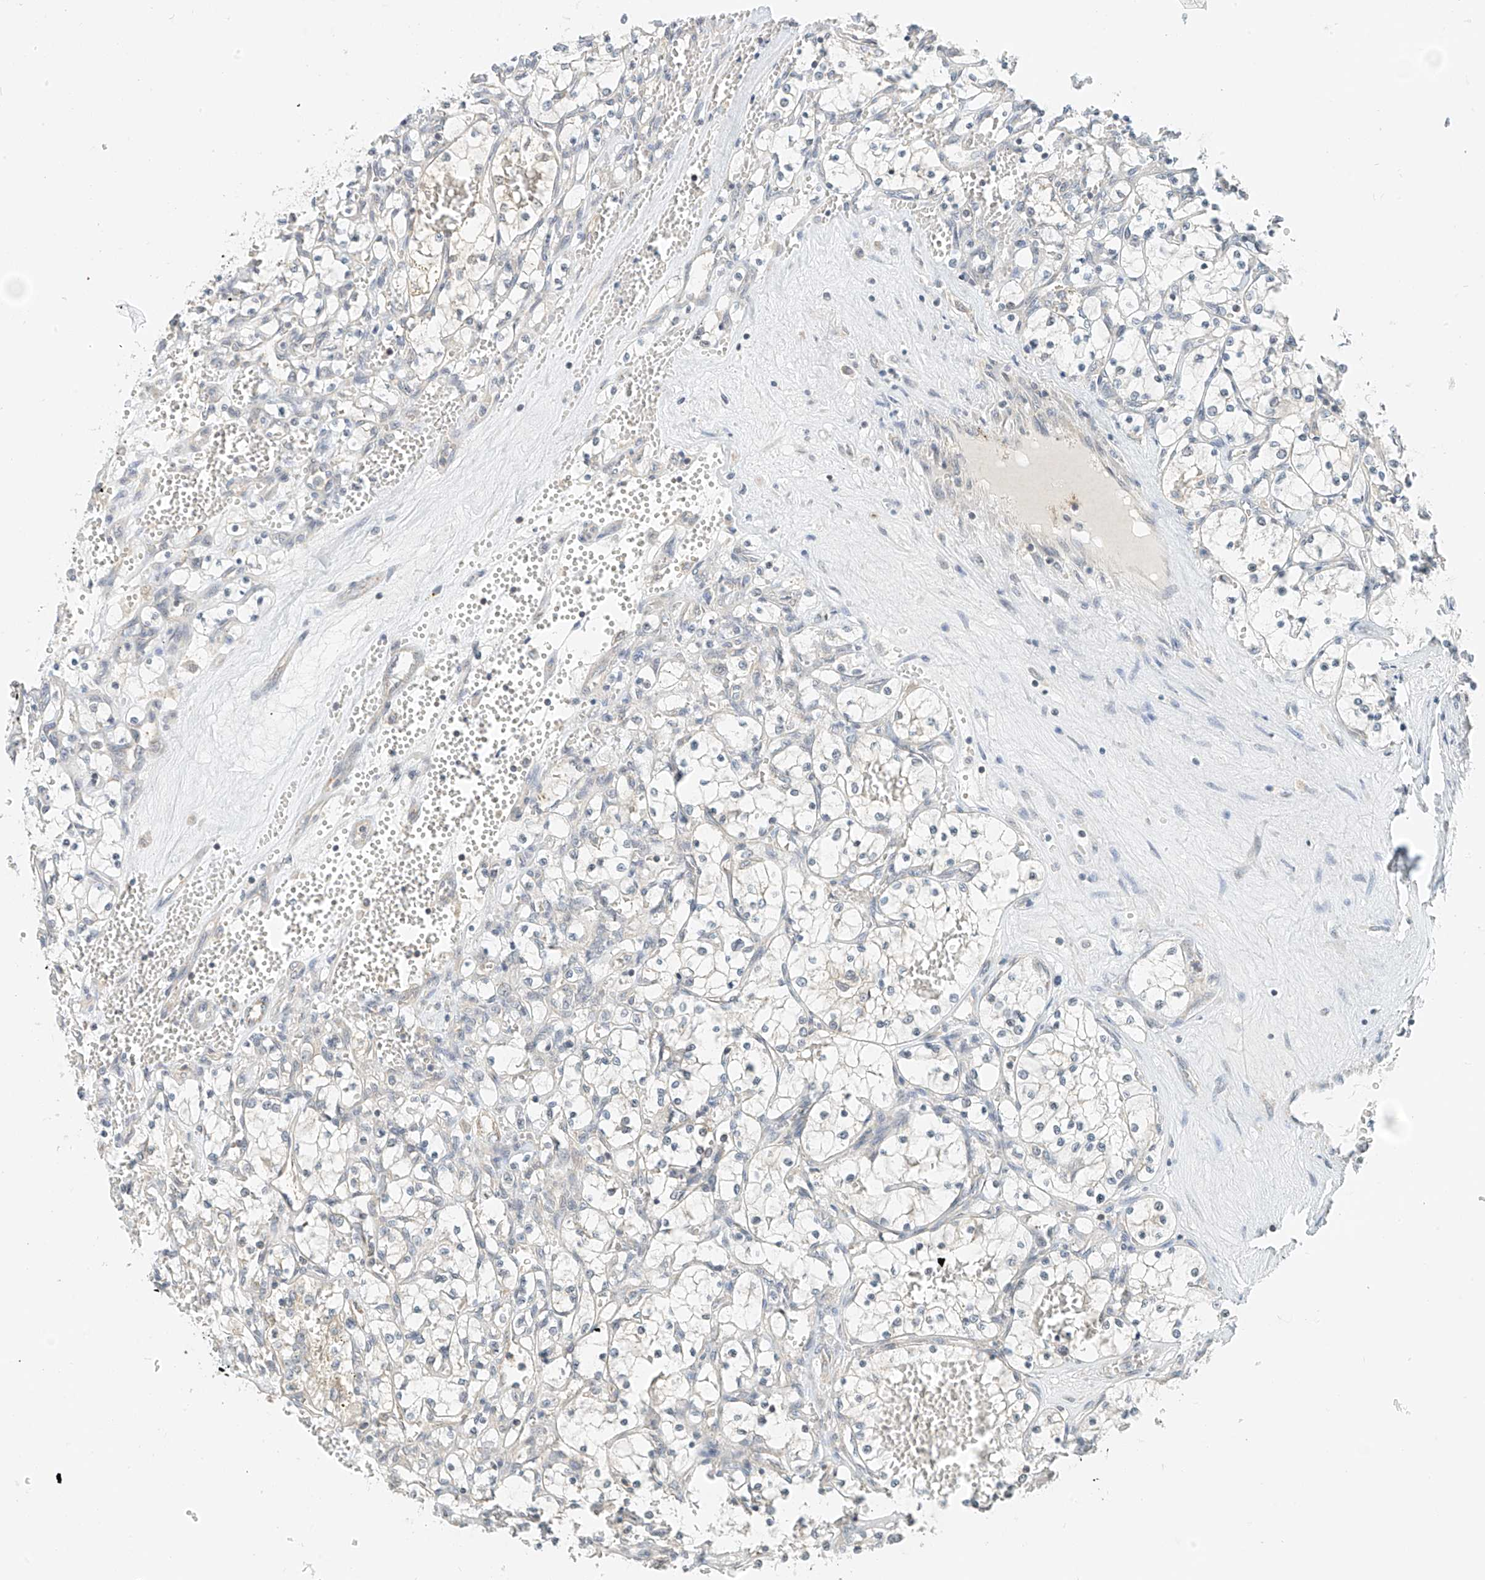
{"staining": {"intensity": "negative", "quantity": "none", "location": "none"}, "tissue": "renal cancer", "cell_type": "Tumor cells", "image_type": "cancer", "snomed": [{"axis": "morphology", "description": "Adenocarcinoma, NOS"}, {"axis": "topography", "description": "Kidney"}], "caption": "Immunohistochemical staining of human renal adenocarcinoma shows no significant expression in tumor cells. (Brightfield microscopy of DAB immunohistochemistry (IHC) at high magnification).", "gene": "PPA2", "patient": {"sex": "female", "age": 69}}